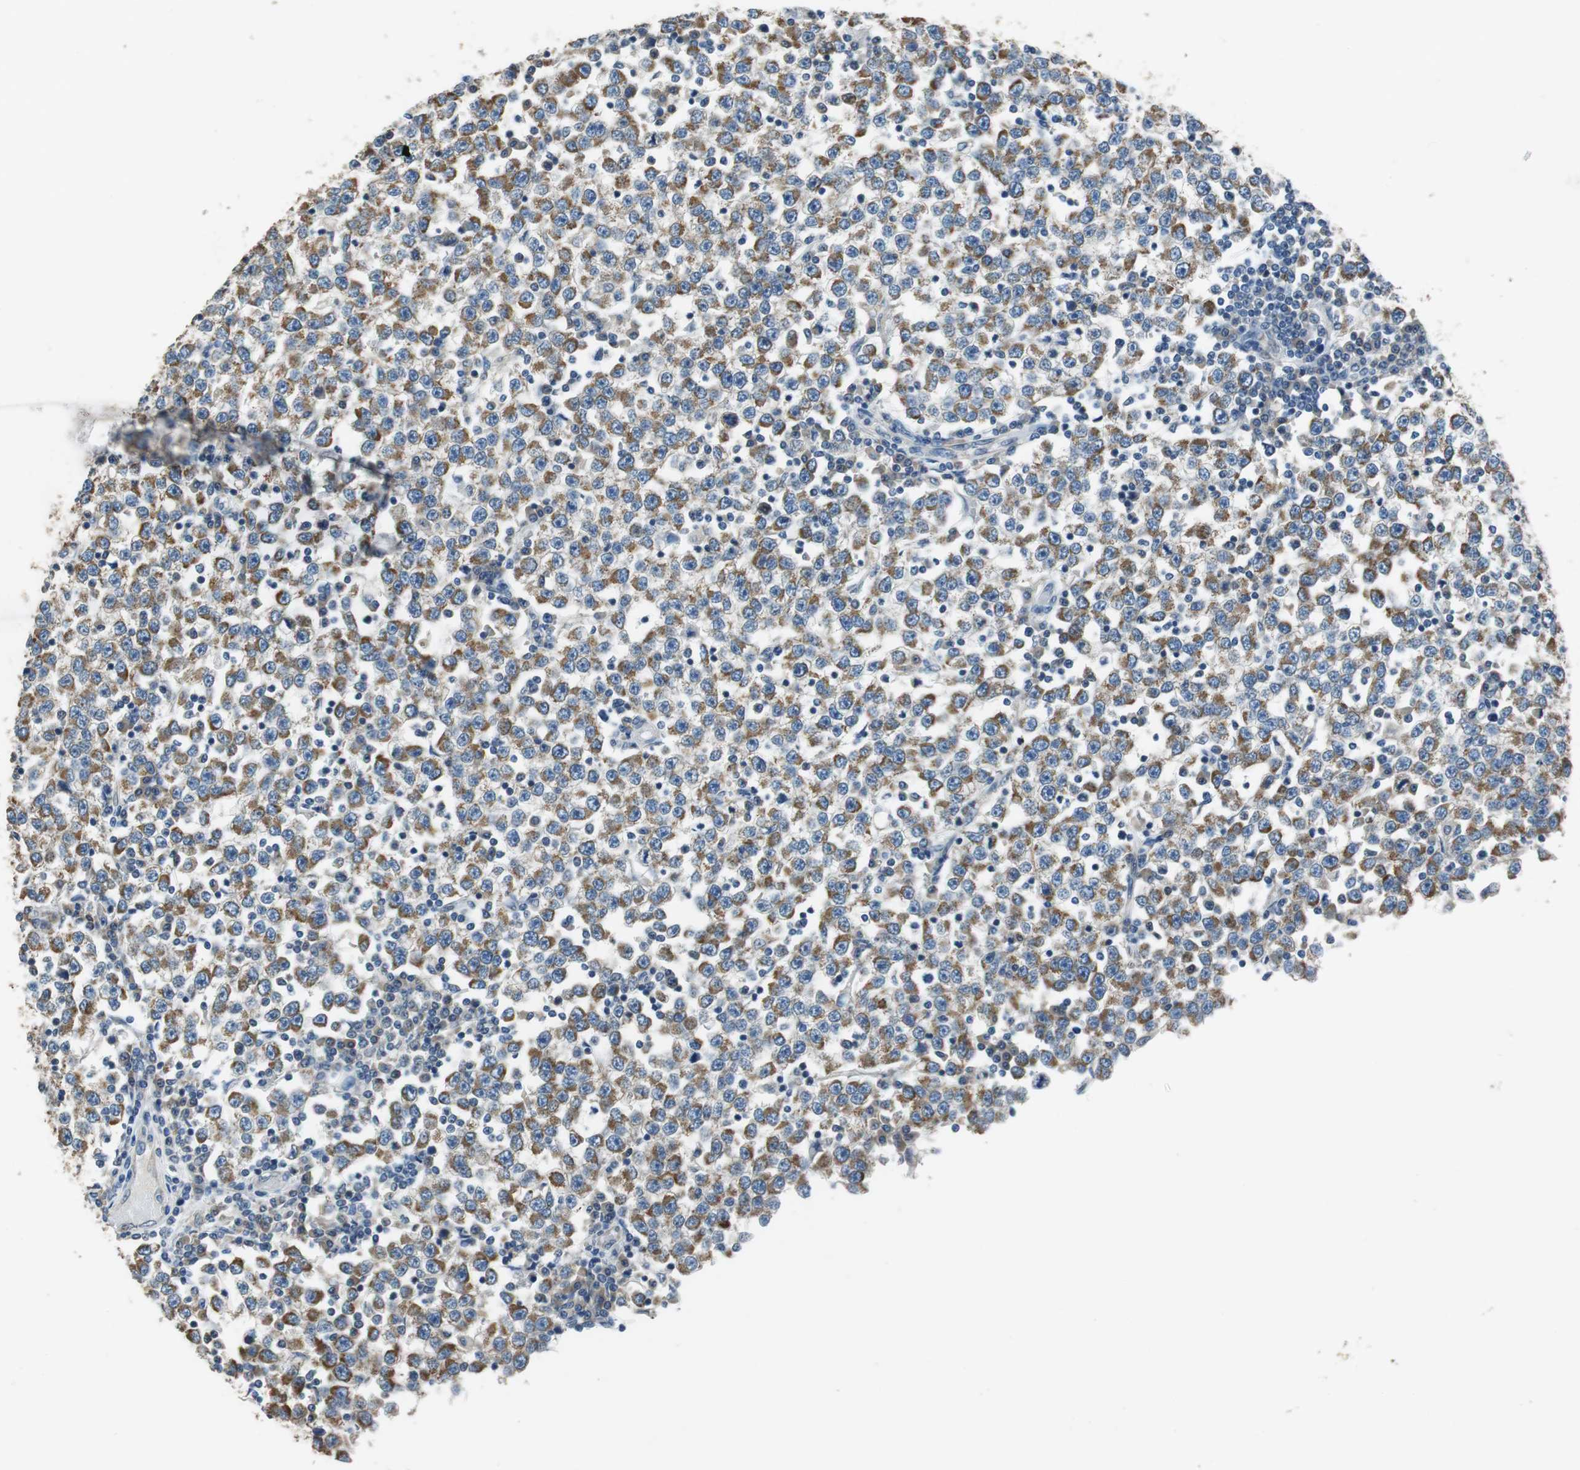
{"staining": {"intensity": "strong", "quantity": "25%-75%", "location": "cytoplasmic/membranous"}, "tissue": "testis cancer", "cell_type": "Tumor cells", "image_type": "cancer", "snomed": [{"axis": "morphology", "description": "Seminoma, NOS"}, {"axis": "topography", "description": "Testis"}], "caption": "Immunohistochemical staining of human seminoma (testis) exhibits high levels of strong cytoplasmic/membranous positivity in approximately 25%-75% of tumor cells. Using DAB (brown) and hematoxylin (blue) stains, captured at high magnification using brightfield microscopy.", "gene": "ALDH4A1", "patient": {"sex": "male", "age": 65}}